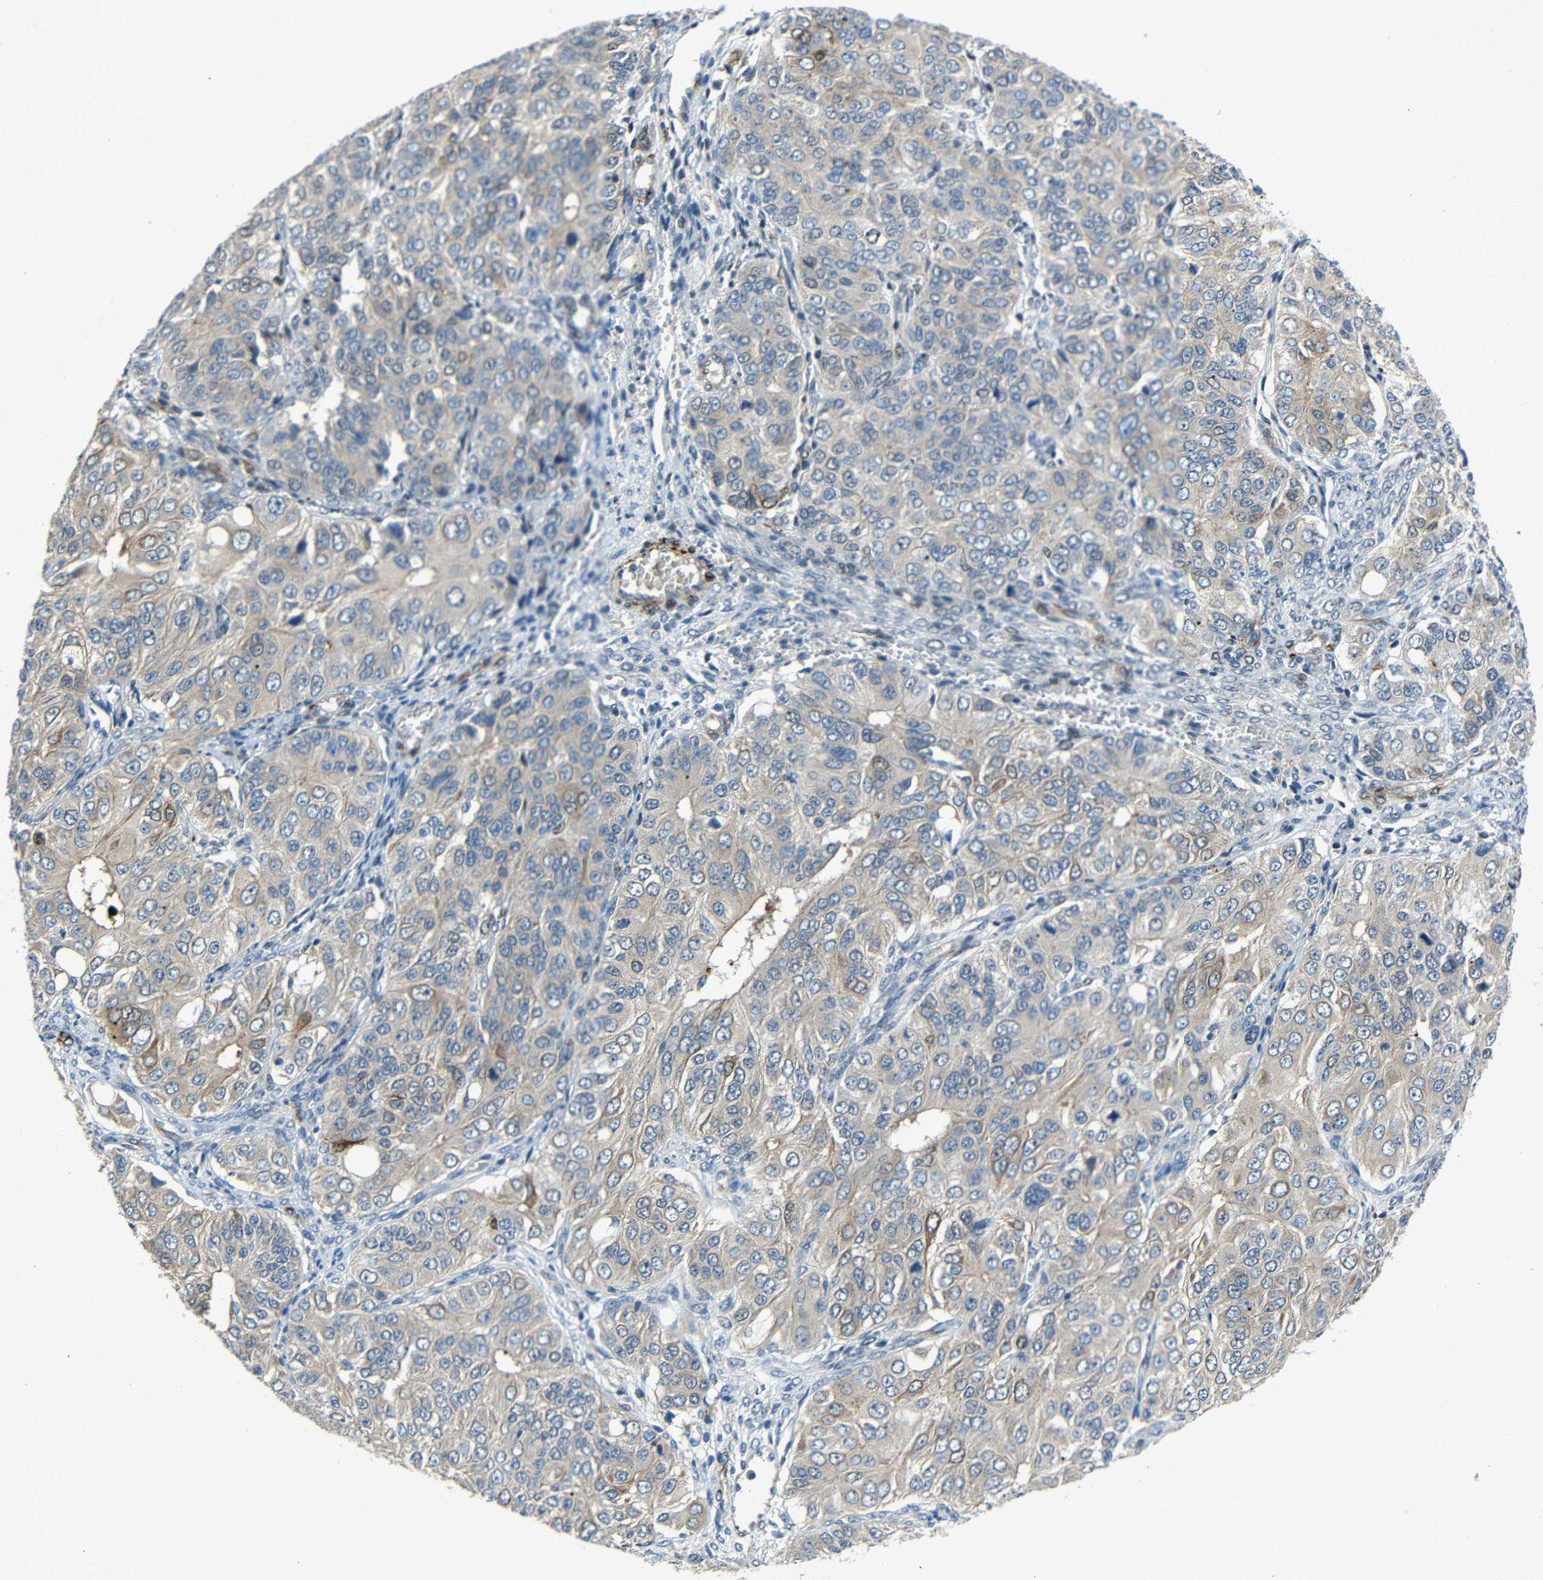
{"staining": {"intensity": "weak", "quantity": ">75%", "location": "cytoplasmic/membranous"}, "tissue": "ovarian cancer", "cell_type": "Tumor cells", "image_type": "cancer", "snomed": [{"axis": "morphology", "description": "Carcinoma, endometroid"}, {"axis": "topography", "description": "Ovary"}], "caption": "IHC staining of ovarian endometroid carcinoma, which demonstrates low levels of weak cytoplasmic/membranous expression in approximately >75% of tumor cells indicating weak cytoplasmic/membranous protein positivity. The staining was performed using DAB (brown) for protein detection and nuclei were counterstained in hematoxylin (blue).", "gene": "DCLK1", "patient": {"sex": "female", "age": 51}}